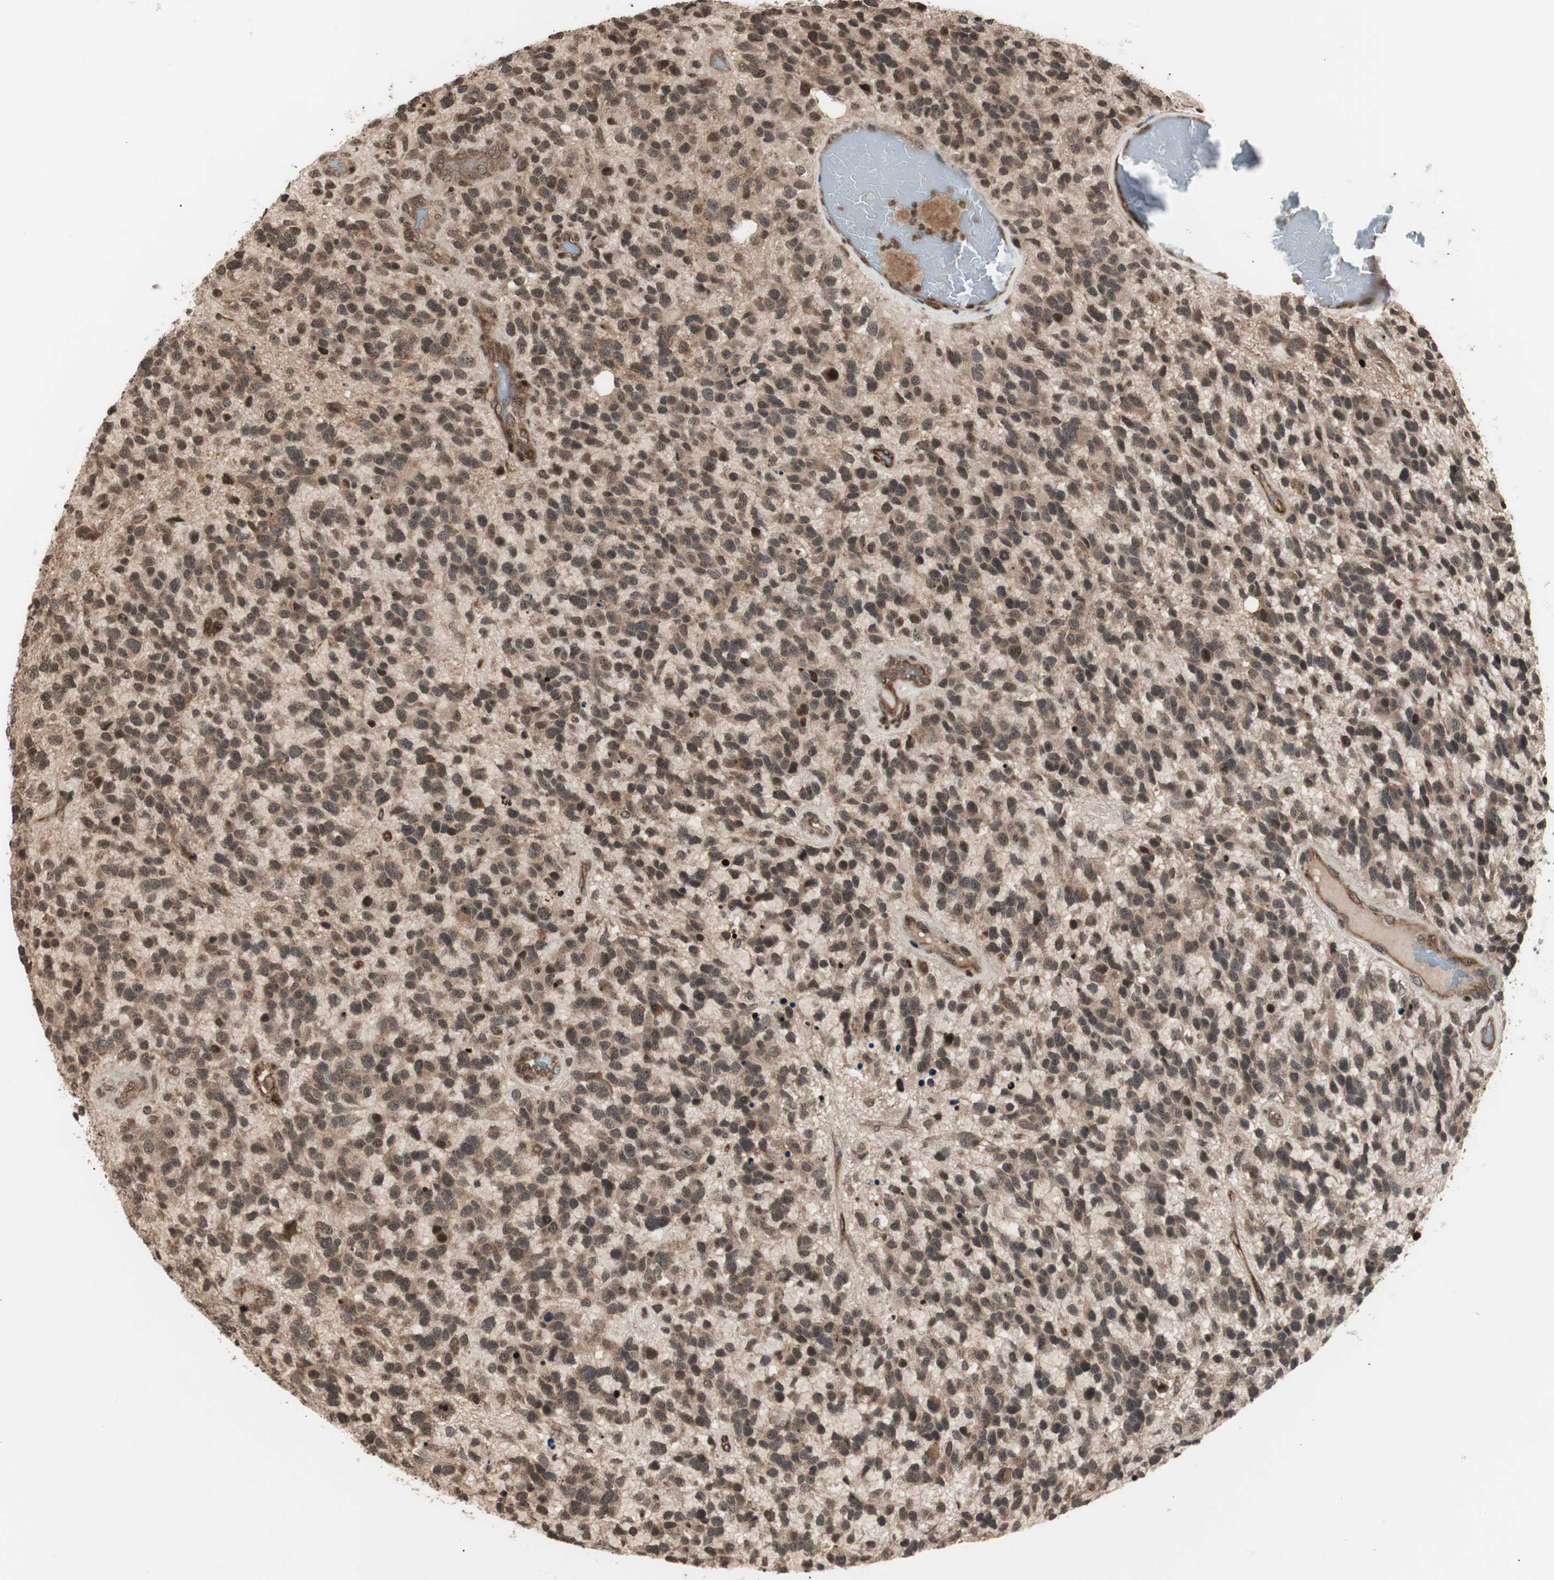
{"staining": {"intensity": "strong", "quantity": ">75%", "location": "cytoplasmic/membranous,nuclear"}, "tissue": "glioma", "cell_type": "Tumor cells", "image_type": "cancer", "snomed": [{"axis": "morphology", "description": "Glioma, malignant, High grade"}, {"axis": "topography", "description": "Brain"}], "caption": "A brown stain shows strong cytoplasmic/membranous and nuclear positivity of a protein in human glioma tumor cells. (Brightfield microscopy of DAB IHC at high magnification).", "gene": "ZFC3H1", "patient": {"sex": "female", "age": 58}}